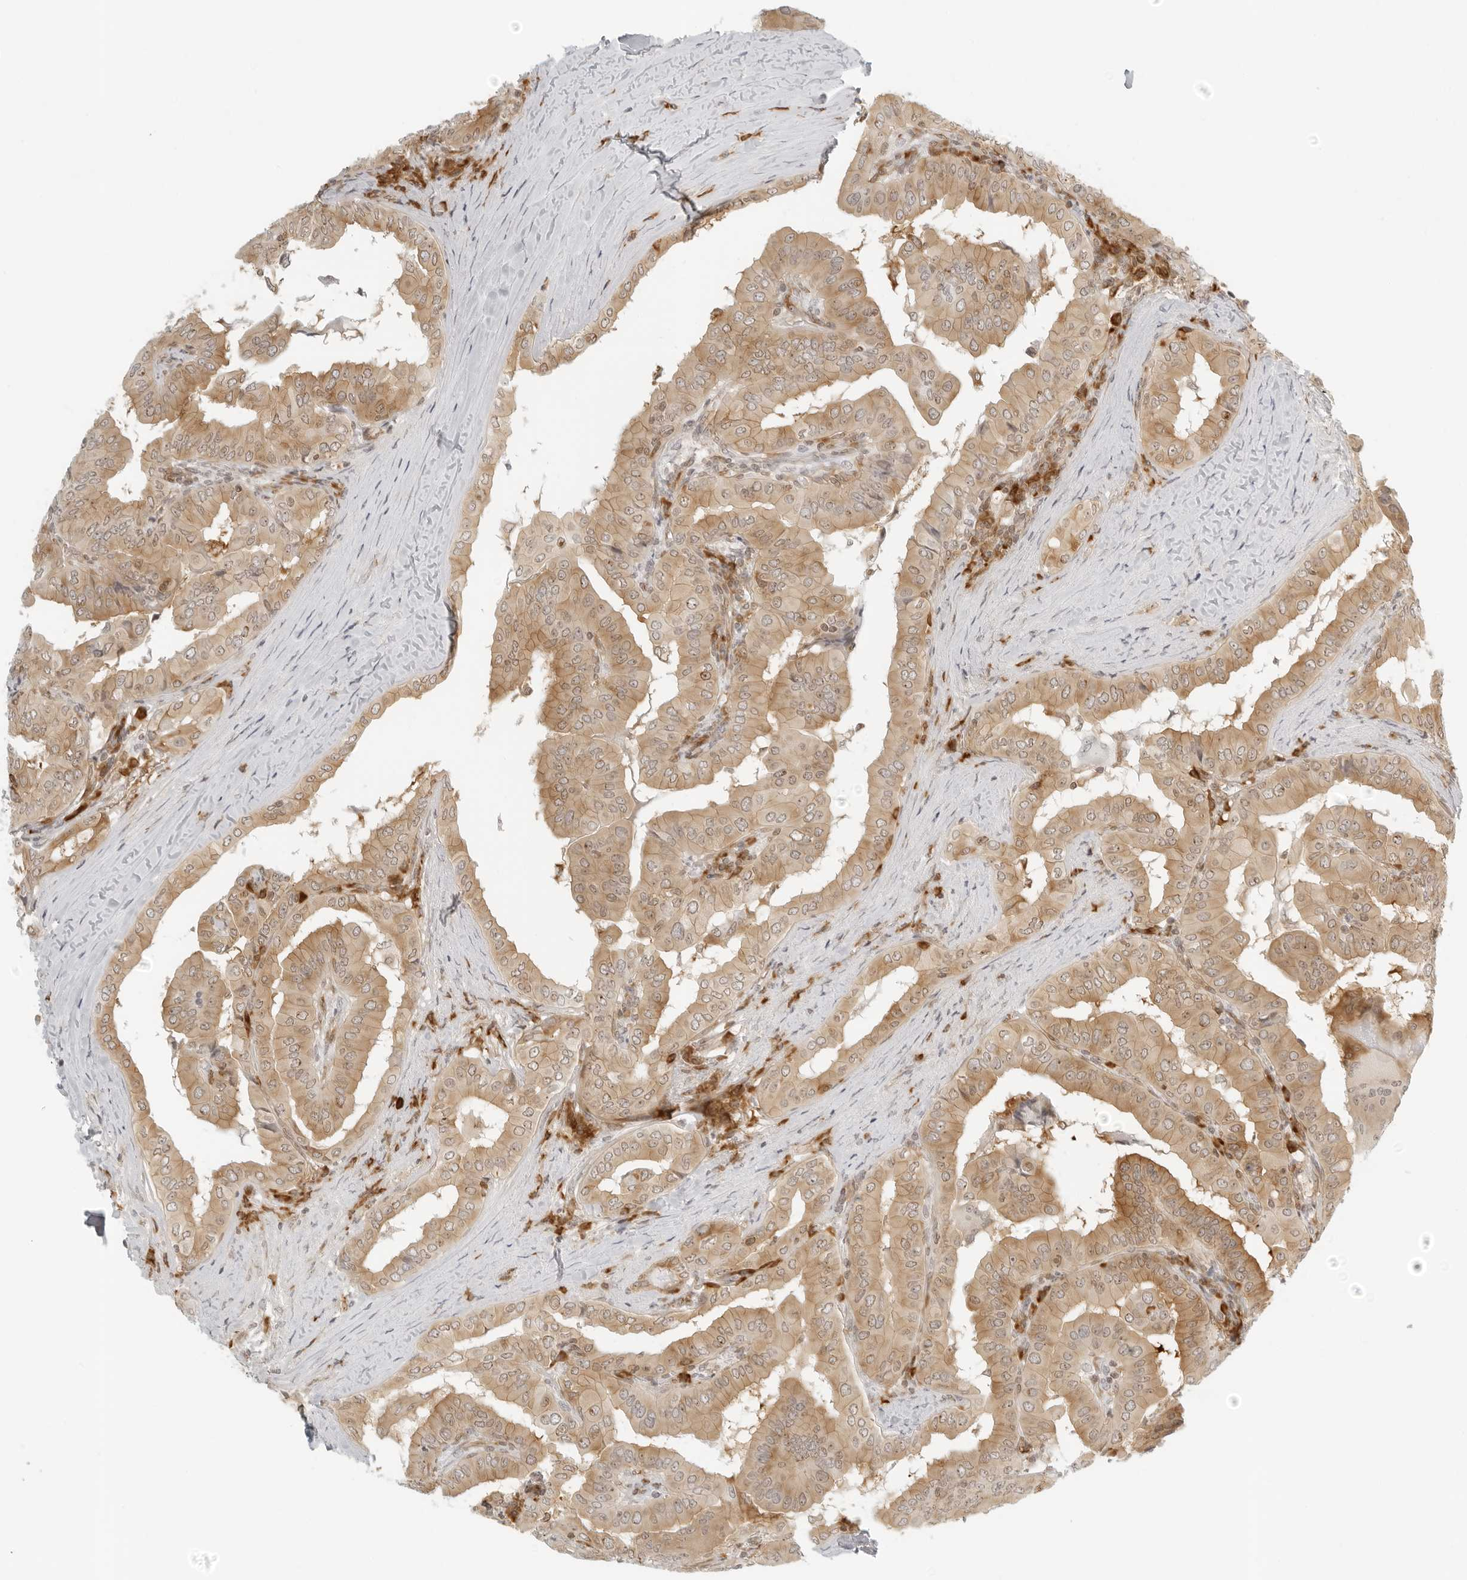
{"staining": {"intensity": "moderate", "quantity": ">75%", "location": "cytoplasmic/membranous"}, "tissue": "thyroid cancer", "cell_type": "Tumor cells", "image_type": "cancer", "snomed": [{"axis": "morphology", "description": "Papillary adenocarcinoma, NOS"}, {"axis": "topography", "description": "Thyroid gland"}], "caption": "Thyroid cancer (papillary adenocarcinoma) tissue reveals moderate cytoplasmic/membranous positivity in approximately >75% of tumor cells", "gene": "EIF4G1", "patient": {"sex": "male", "age": 33}}